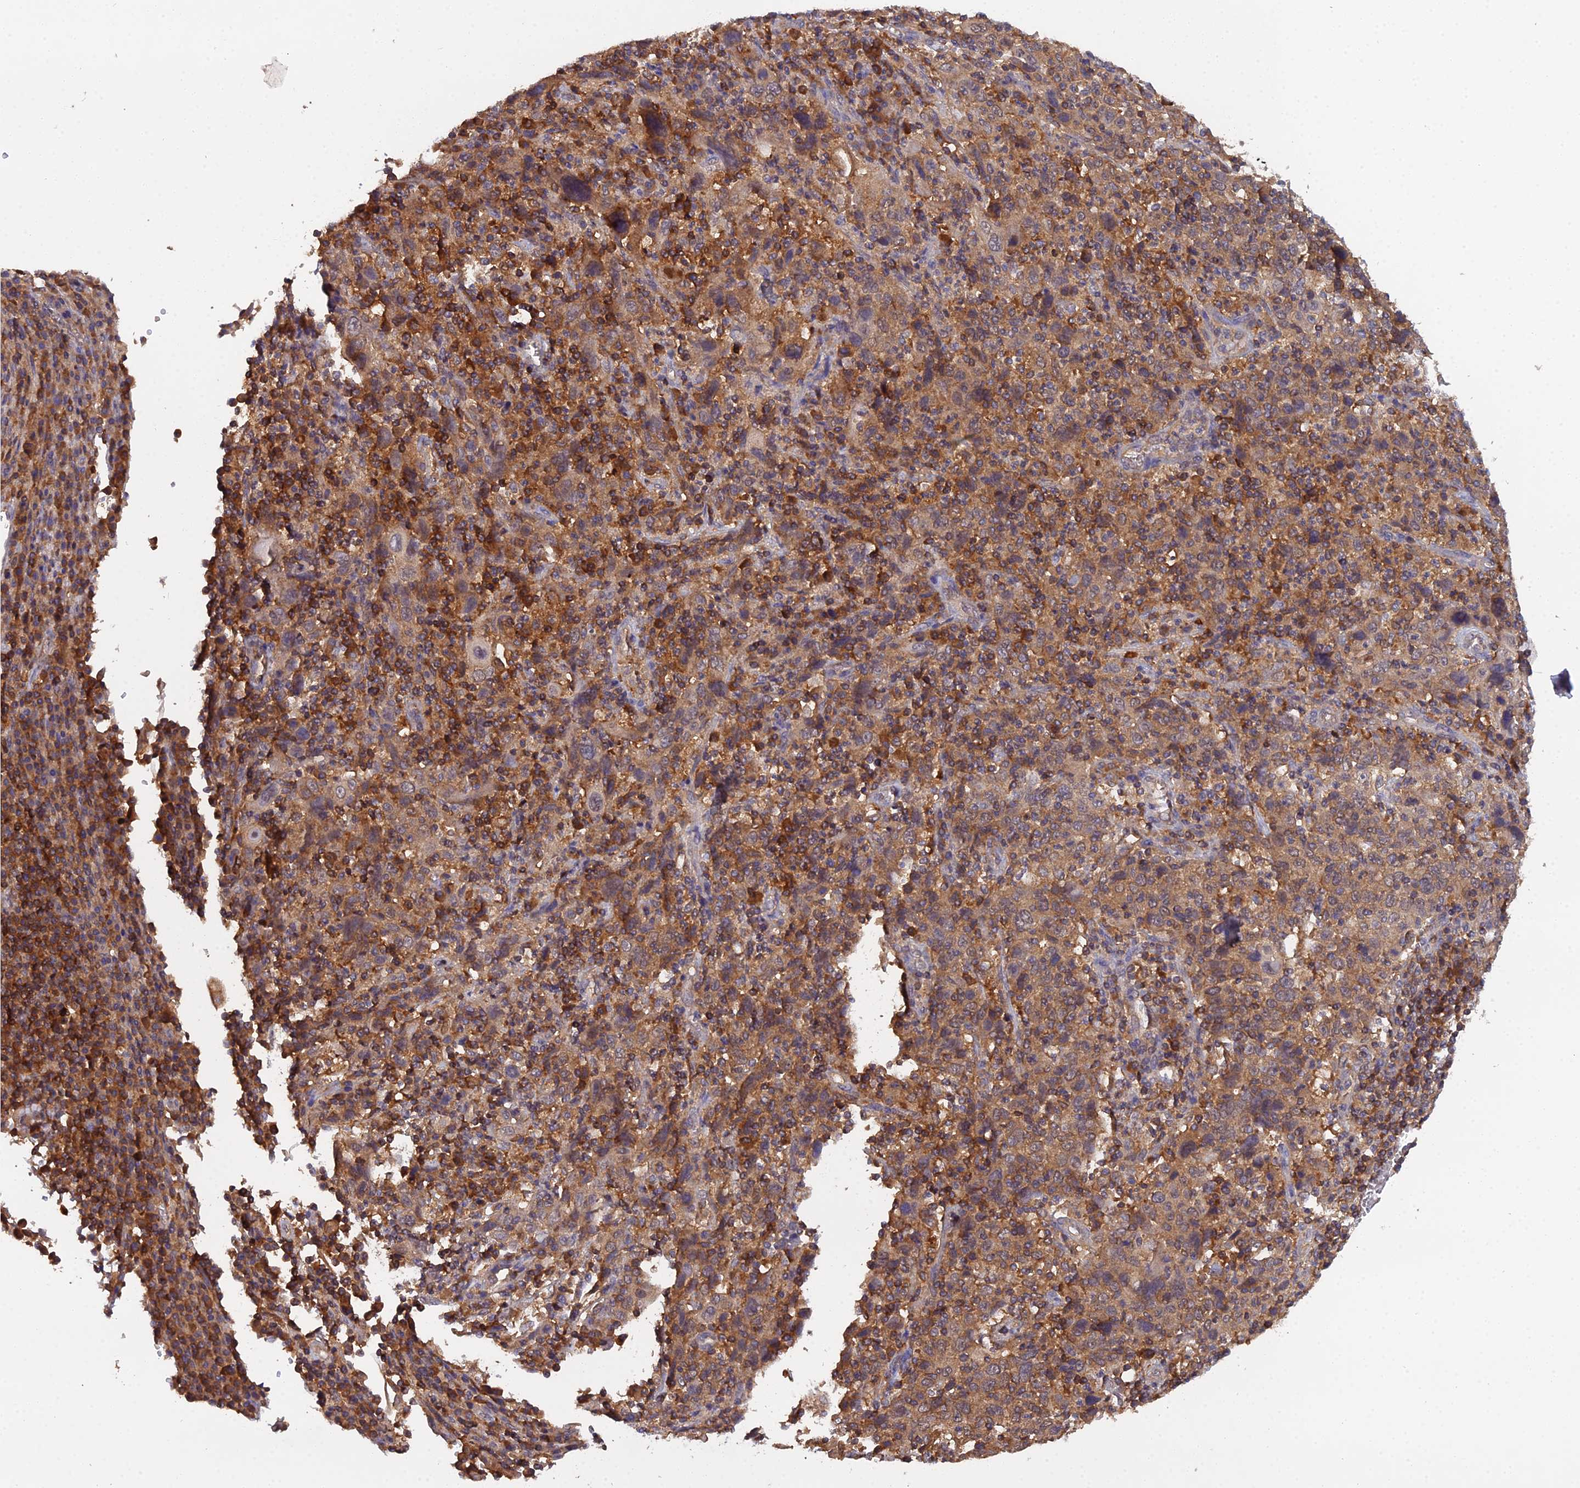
{"staining": {"intensity": "moderate", "quantity": ">75%", "location": "cytoplasmic/membranous"}, "tissue": "cervical cancer", "cell_type": "Tumor cells", "image_type": "cancer", "snomed": [{"axis": "morphology", "description": "Squamous cell carcinoma, NOS"}, {"axis": "topography", "description": "Cervix"}], "caption": "A brown stain labels moderate cytoplasmic/membranous staining of a protein in human squamous cell carcinoma (cervical) tumor cells.", "gene": "TMEM258", "patient": {"sex": "female", "age": 46}}